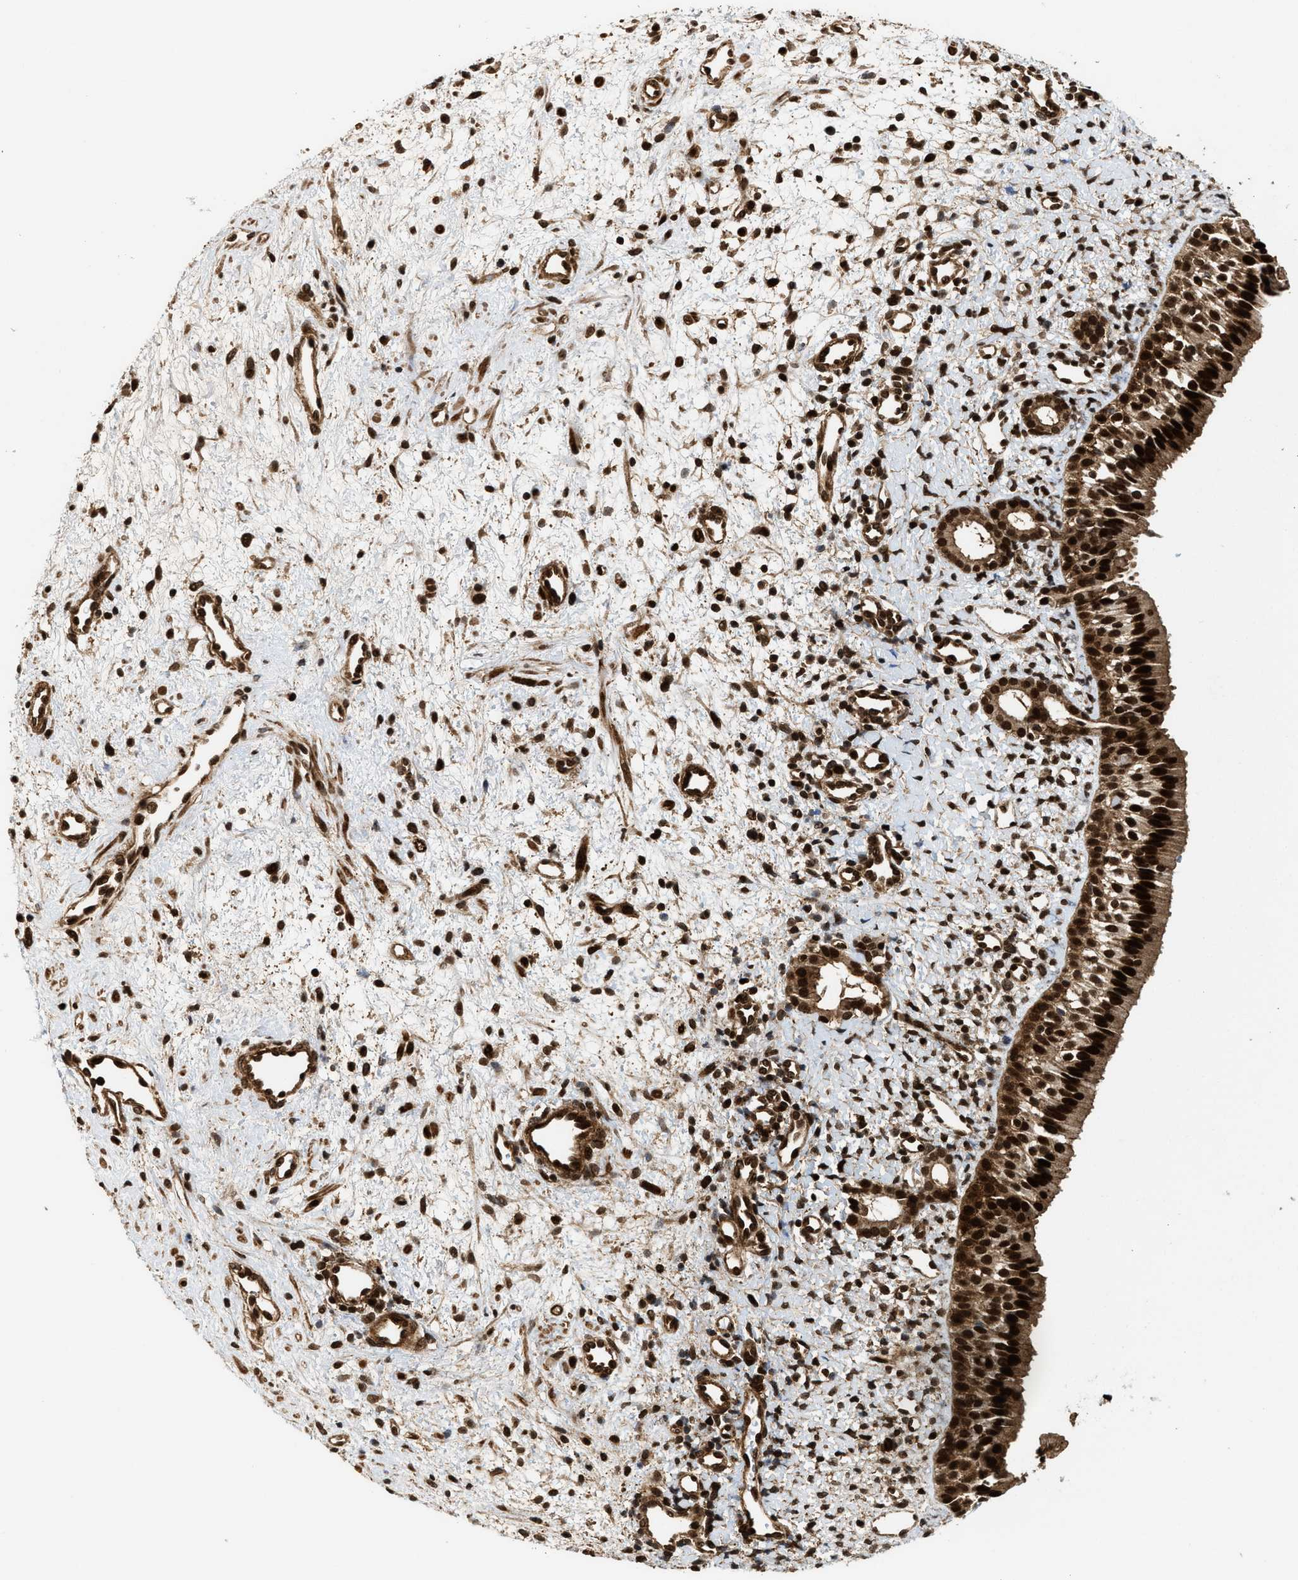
{"staining": {"intensity": "strong", "quantity": ">75%", "location": "cytoplasmic/membranous,nuclear"}, "tissue": "nasopharynx", "cell_type": "Respiratory epithelial cells", "image_type": "normal", "snomed": [{"axis": "morphology", "description": "Normal tissue, NOS"}, {"axis": "morphology", "description": "Inflammation, NOS"}, {"axis": "topography", "description": "Nasopharynx"}], "caption": "Respiratory epithelial cells show high levels of strong cytoplasmic/membranous,nuclear expression in about >75% of cells in normal human nasopharynx.", "gene": "MDM2", "patient": {"sex": "female", "age": 55}}